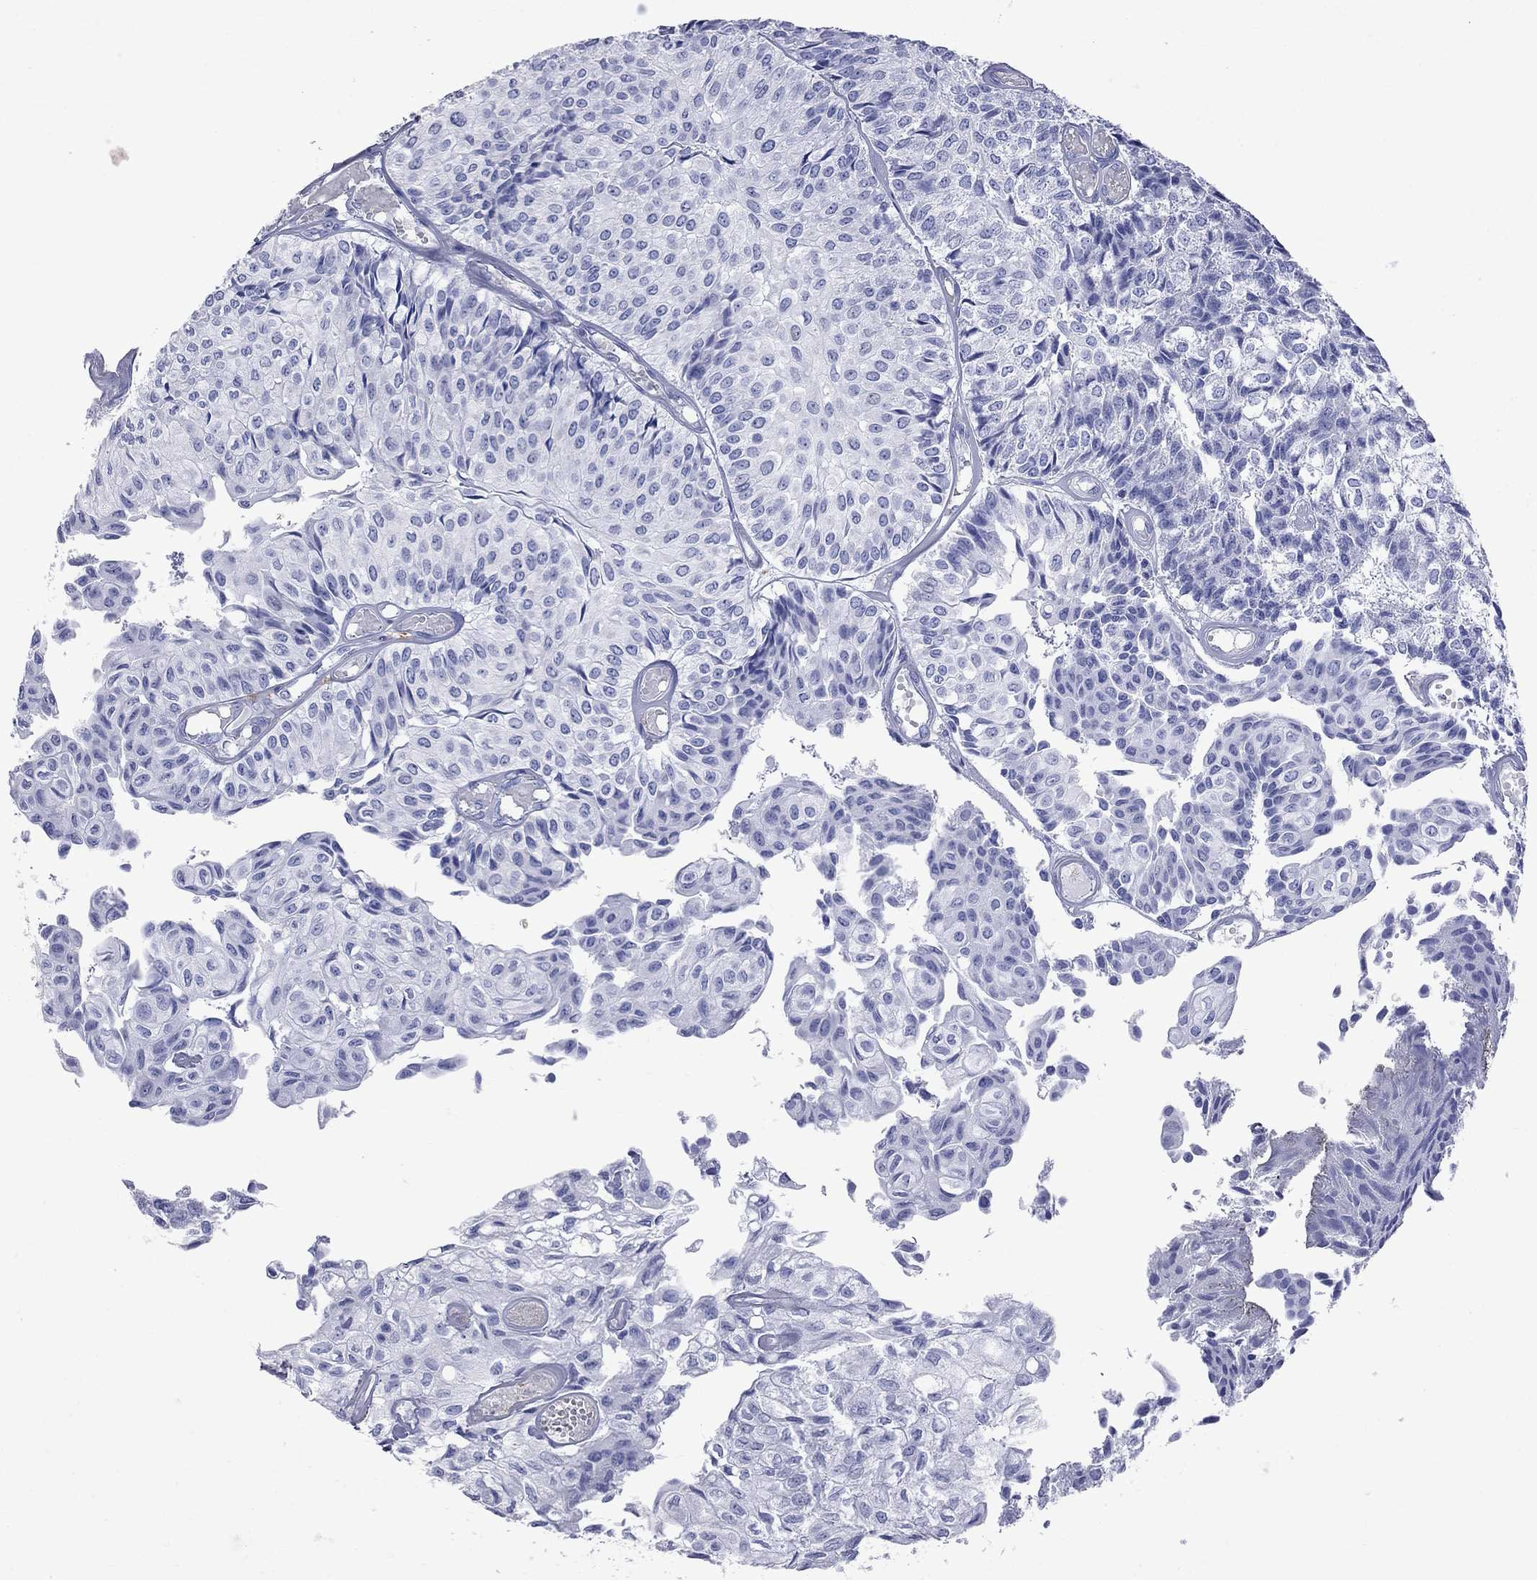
{"staining": {"intensity": "negative", "quantity": "none", "location": "none"}, "tissue": "urothelial cancer", "cell_type": "Tumor cells", "image_type": "cancer", "snomed": [{"axis": "morphology", "description": "Urothelial carcinoma, Low grade"}, {"axis": "topography", "description": "Urinary bladder"}], "caption": "This photomicrograph is of urothelial cancer stained with IHC to label a protein in brown with the nuclei are counter-stained blue. There is no staining in tumor cells.", "gene": "S100A3", "patient": {"sex": "male", "age": 89}}